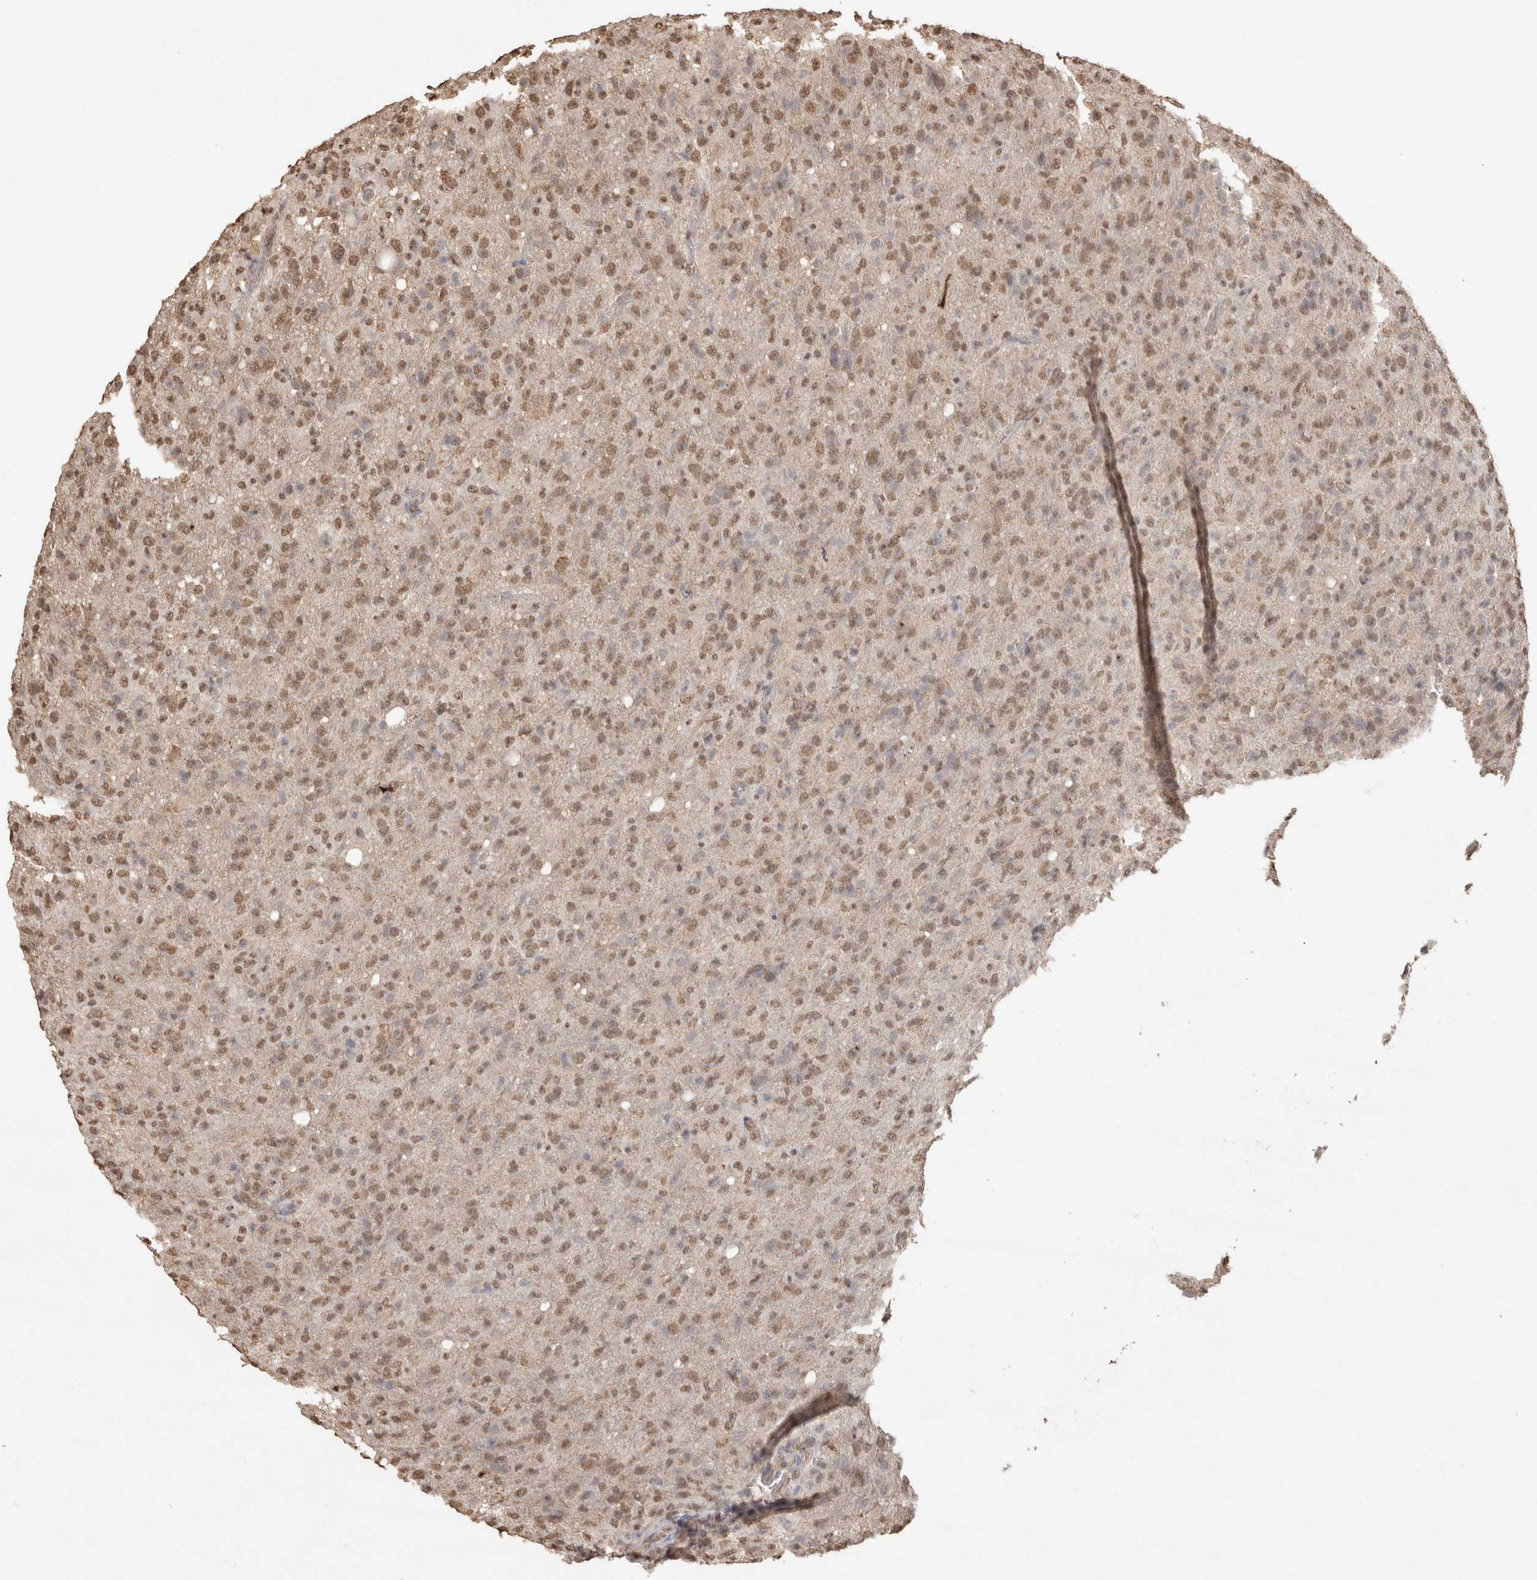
{"staining": {"intensity": "moderate", "quantity": ">75%", "location": "nuclear"}, "tissue": "glioma", "cell_type": "Tumor cells", "image_type": "cancer", "snomed": [{"axis": "morphology", "description": "Glioma, malignant, High grade"}, {"axis": "topography", "description": "Brain"}], "caption": "About >75% of tumor cells in high-grade glioma (malignant) show moderate nuclear protein staining as visualized by brown immunohistochemical staining.", "gene": "MLX", "patient": {"sex": "female", "age": 57}}